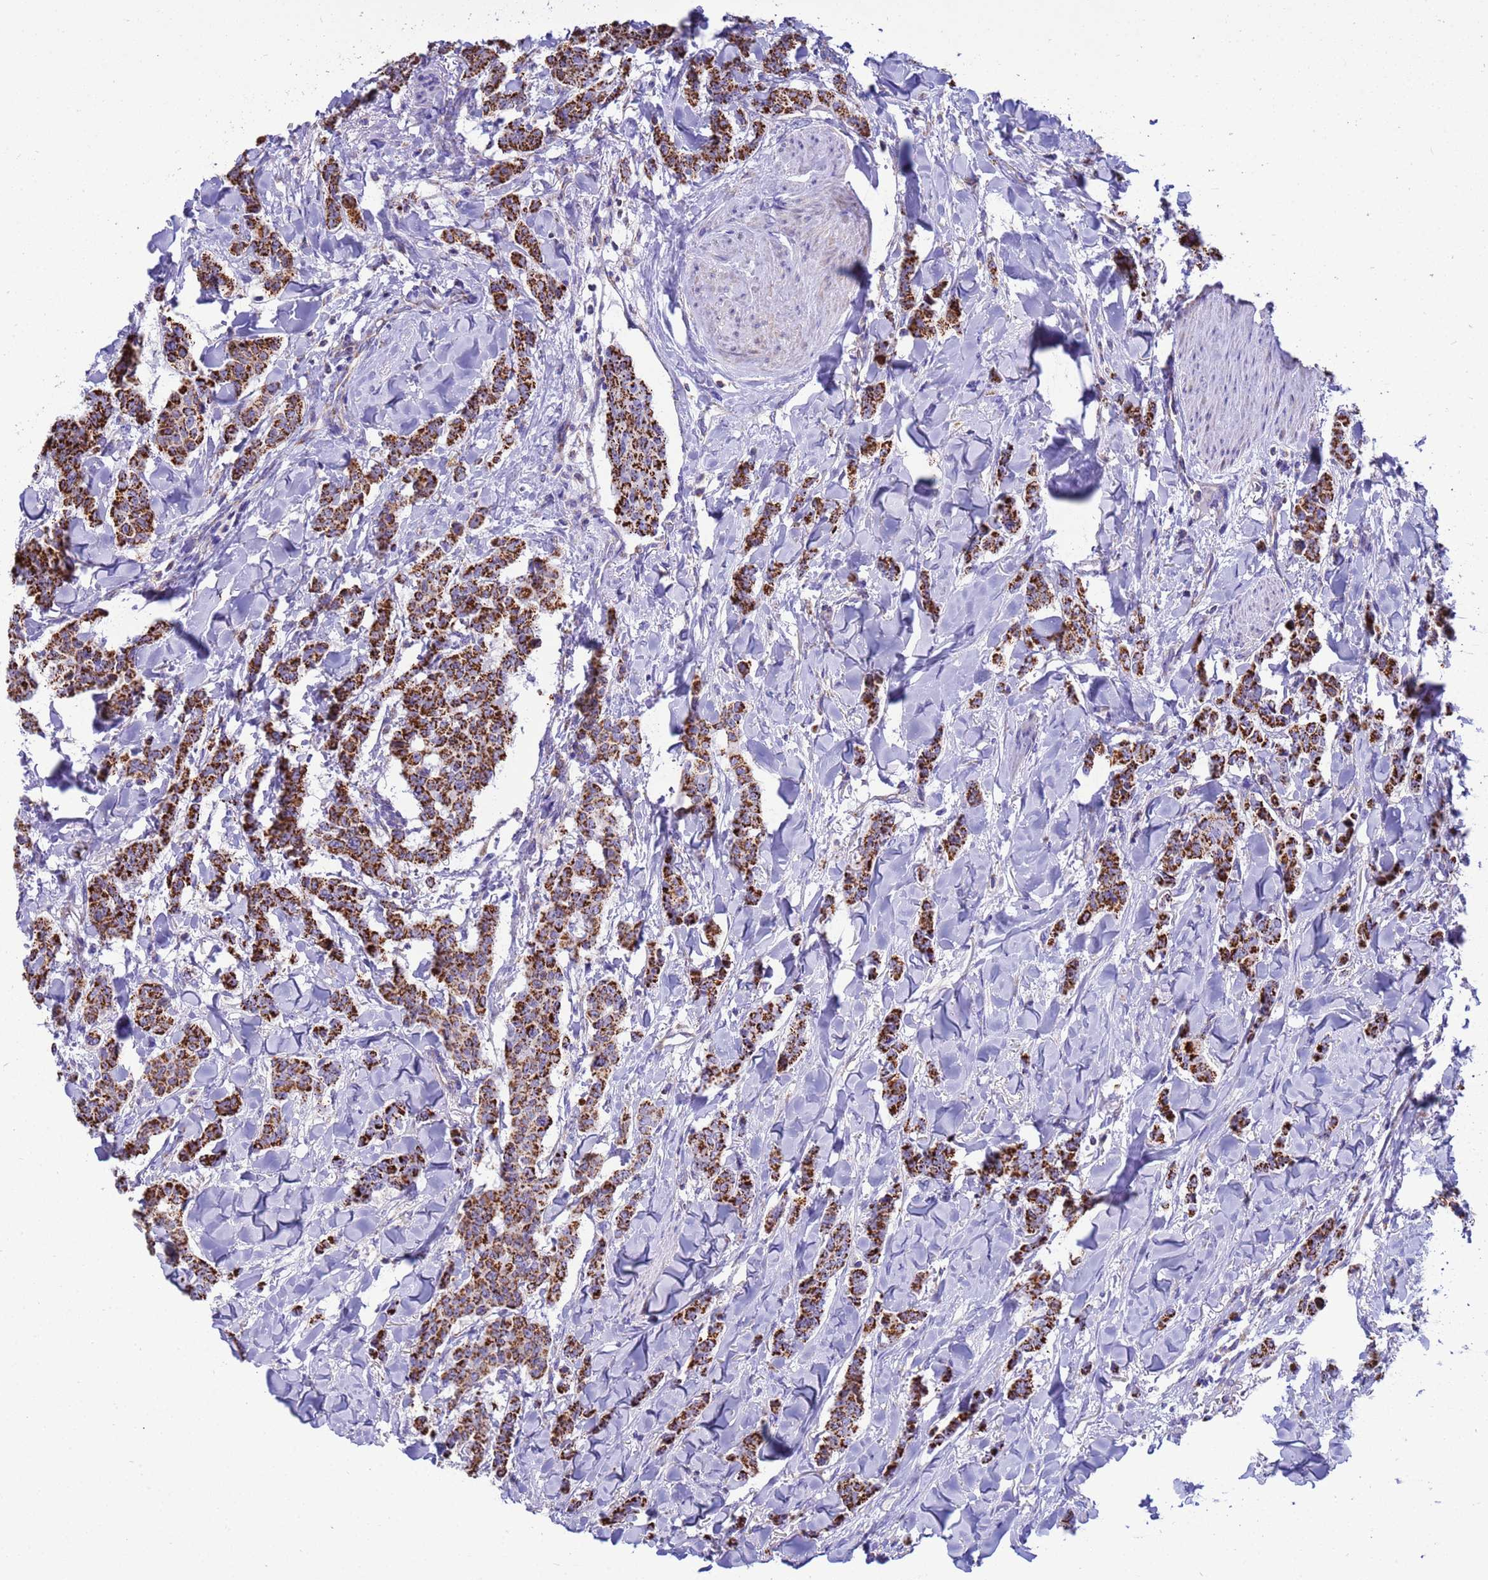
{"staining": {"intensity": "strong", "quantity": ">75%", "location": "cytoplasmic/membranous"}, "tissue": "breast cancer", "cell_type": "Tumor cells", "image_type": "cancer", "snomed": [{"axis": "morphology", "description": "Duct carcinoma"}, {"axis": "topography", "description": "Breast"}], "caption": "The histopathology image displays immunohistochemical staining of infiltrating ductal carcinoma (breast). There is strong cytoplasmic/membranous staining is appreciated in about >75% of tumor cells.", "gene": "RNF165", "patient": {"sex": "female", "age": 40}}